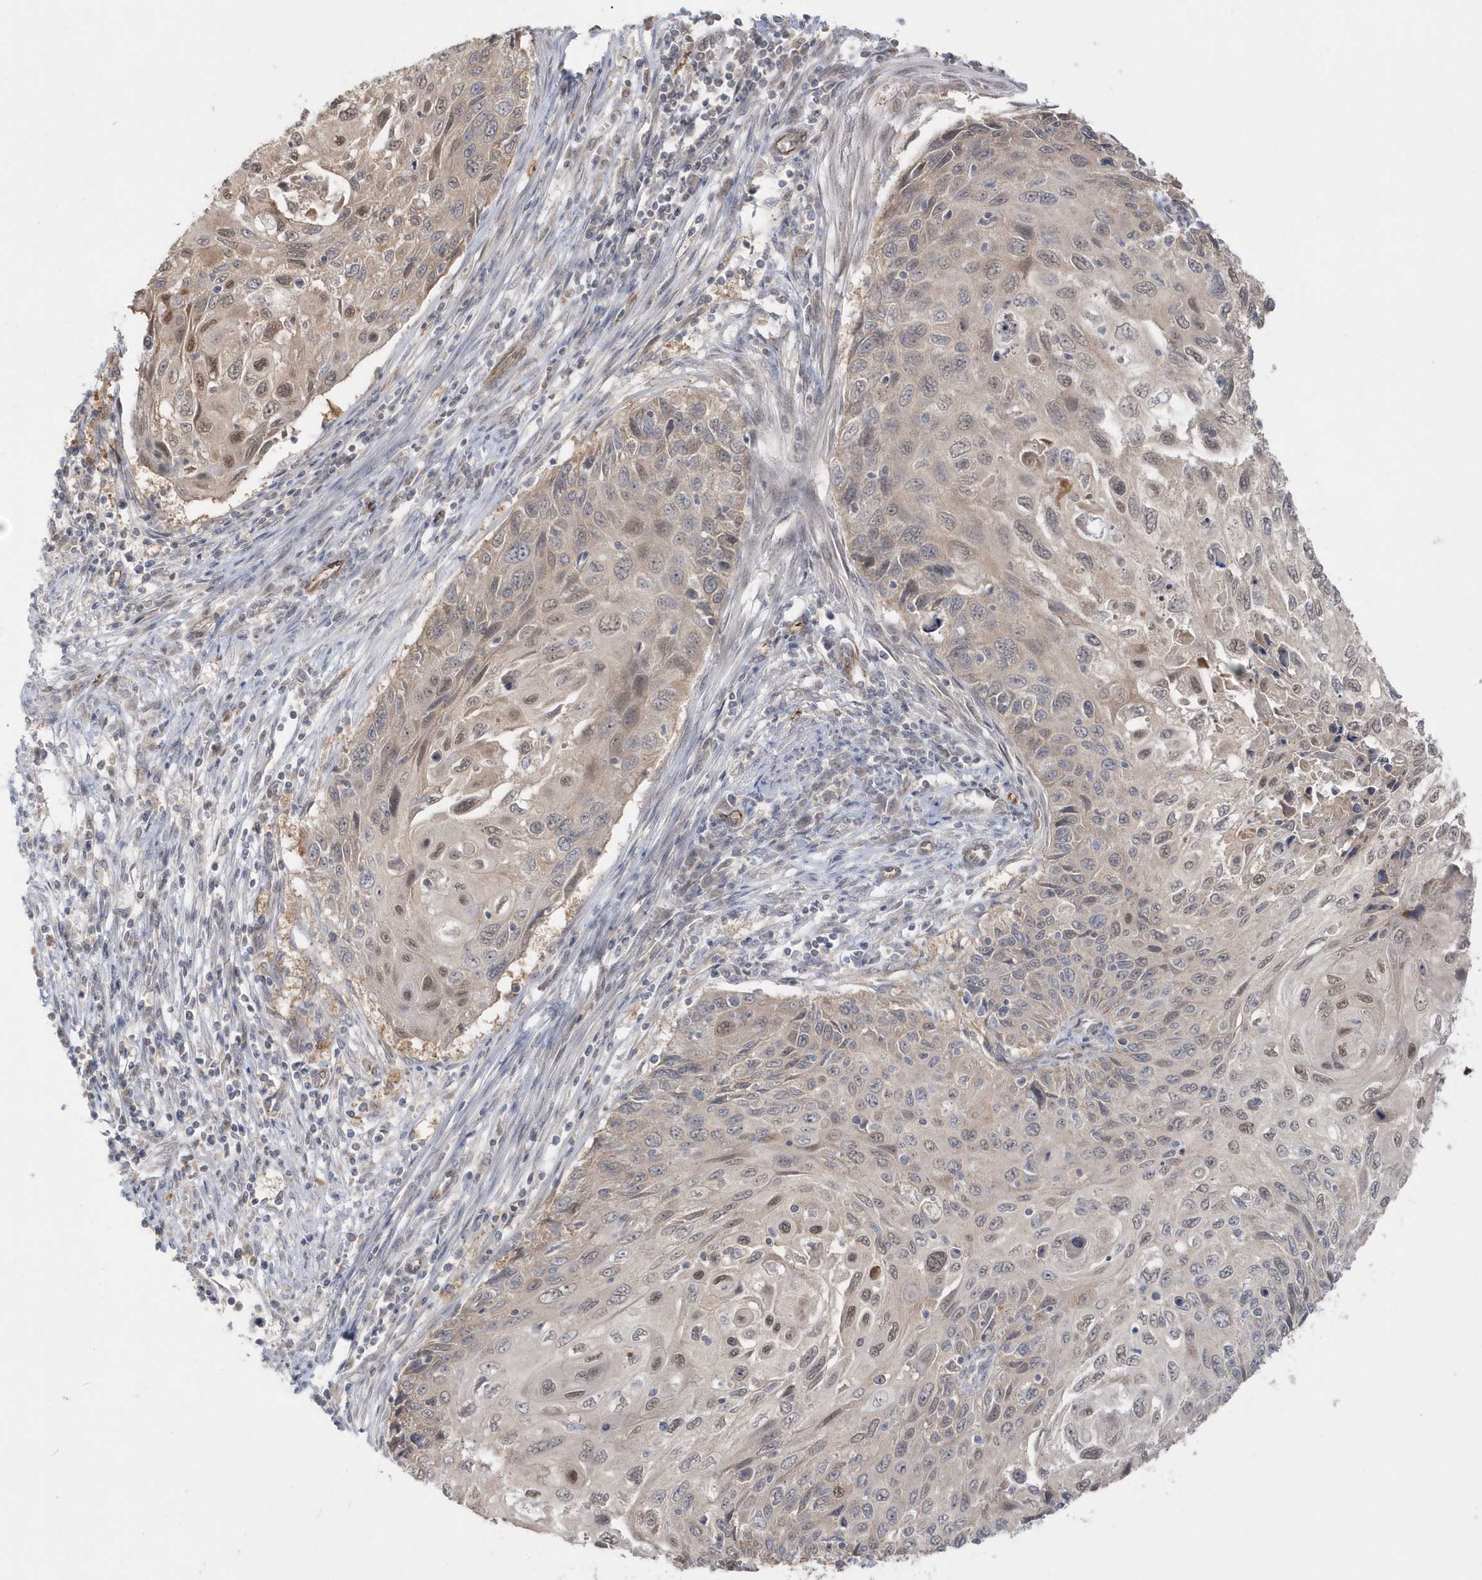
{"staining": {"intensity": "weak", "quantity": "25%-75%", "location": "nuclear"}, "tissue": "cervical cancer", "cell_type": "Tumor cells", "image_type": "cancer", "snomed": [{"axis": "morphology", "description": "Squamous cell carcinoma, NOS"}, {"axis": "topography", "description": "Cervix"}], "caption": "Tumor cells display weak nuclear staining in about 25%-75% of cells in cervical squamous cell carcinoma. The staining is performed using DAB (3,3'-diaminobenzidine) brown chromogen to label protein expression. The nuclei are counter-stained blue using hematoxylin.", "gene": "DHX57", "patient": {"sex": "female", "age": 70}}